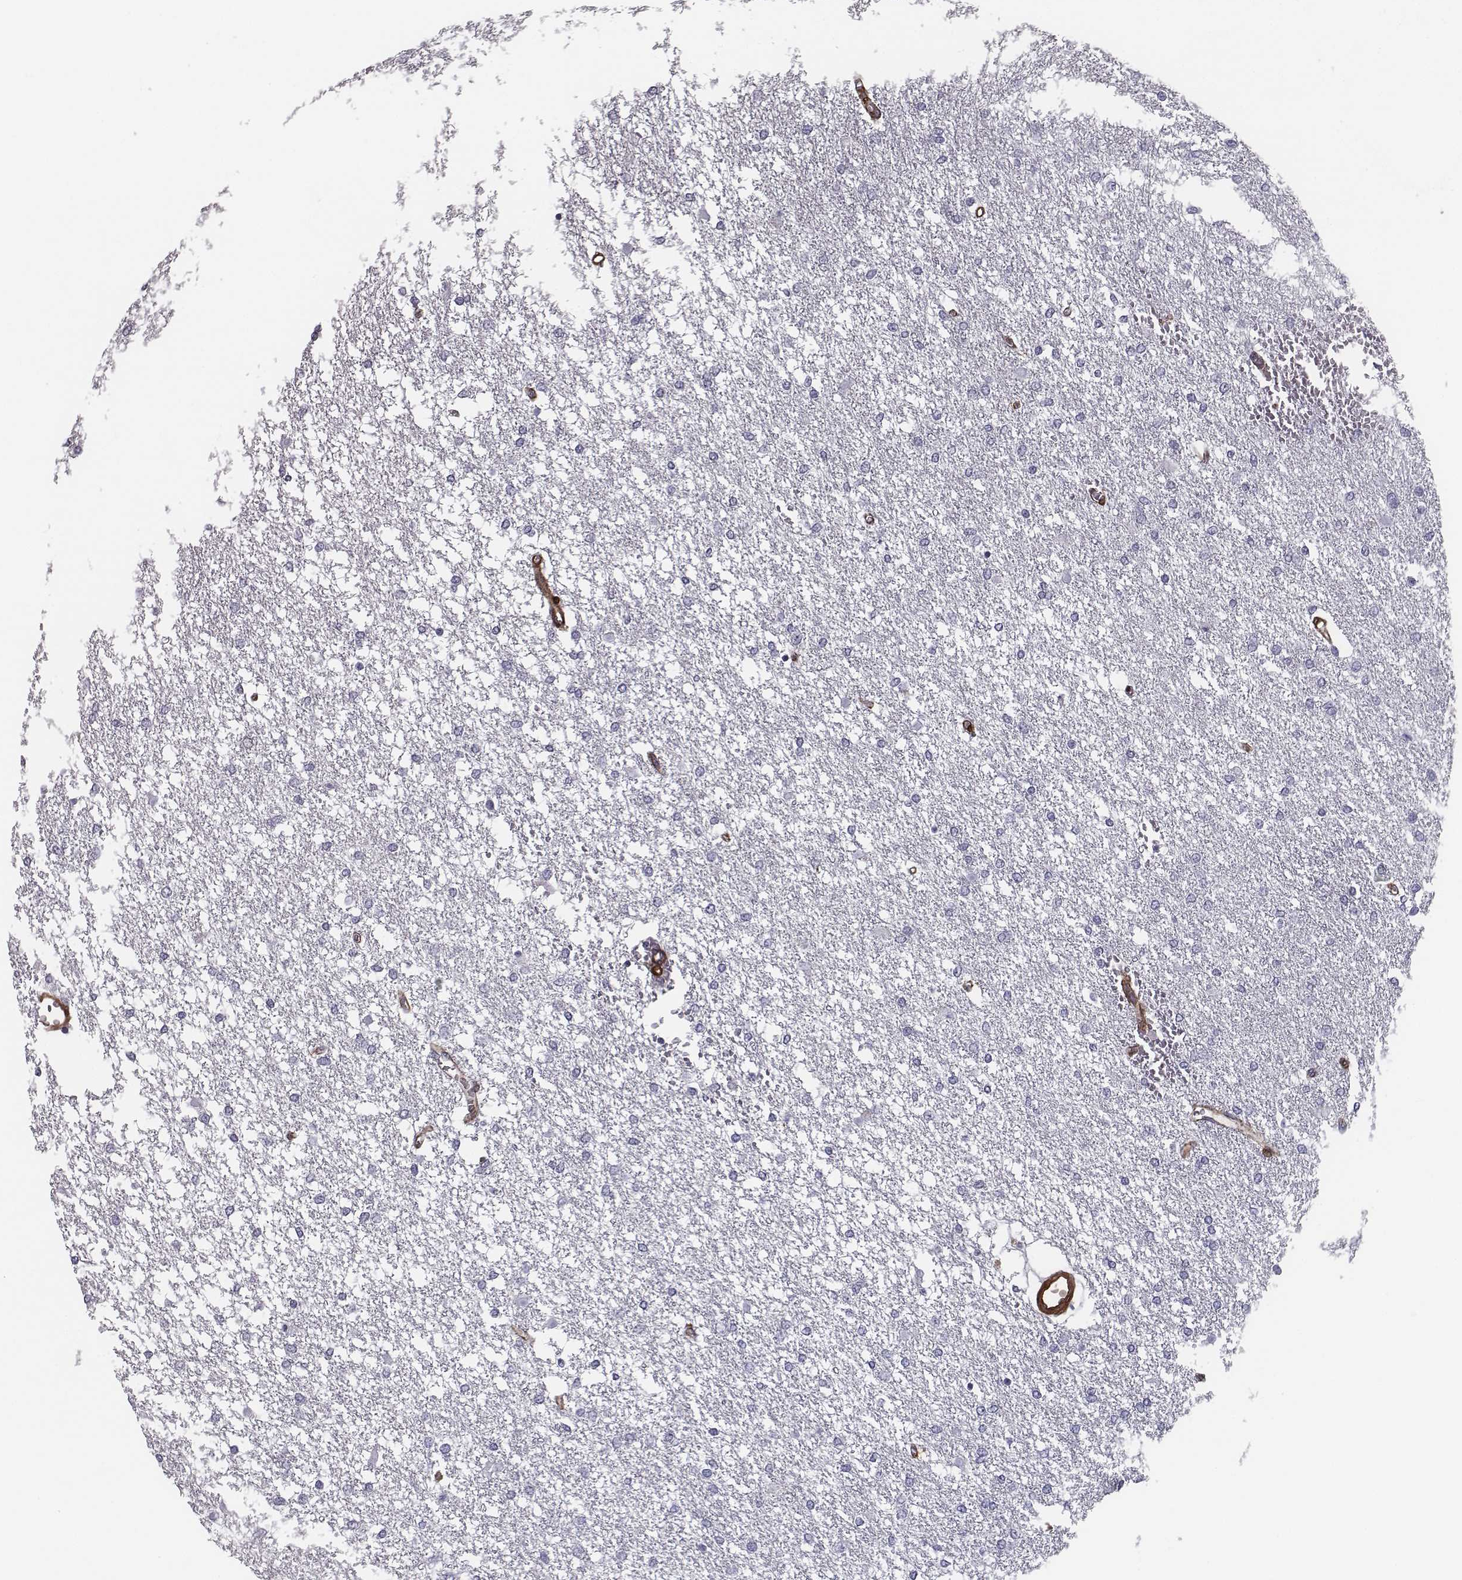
{"staining": {"intensity": "negative", "quantity": "none", "location": "none"}, "tissue": "glioma", "cell_type": "Tumor cells", "image_type": "cancer", "snomed": [{"axis": "morphology", "description": "Glioma, malignant, High grade"}, {"axis": "topography", "description": "Brain"}], "caption": "This is a micrograph of immunohistochemistry (IHC) staining of glioma, which shows no expression in tumor cells.", "gene": "ISYNA1", "patient": {"sex": "female", "age": 61}}